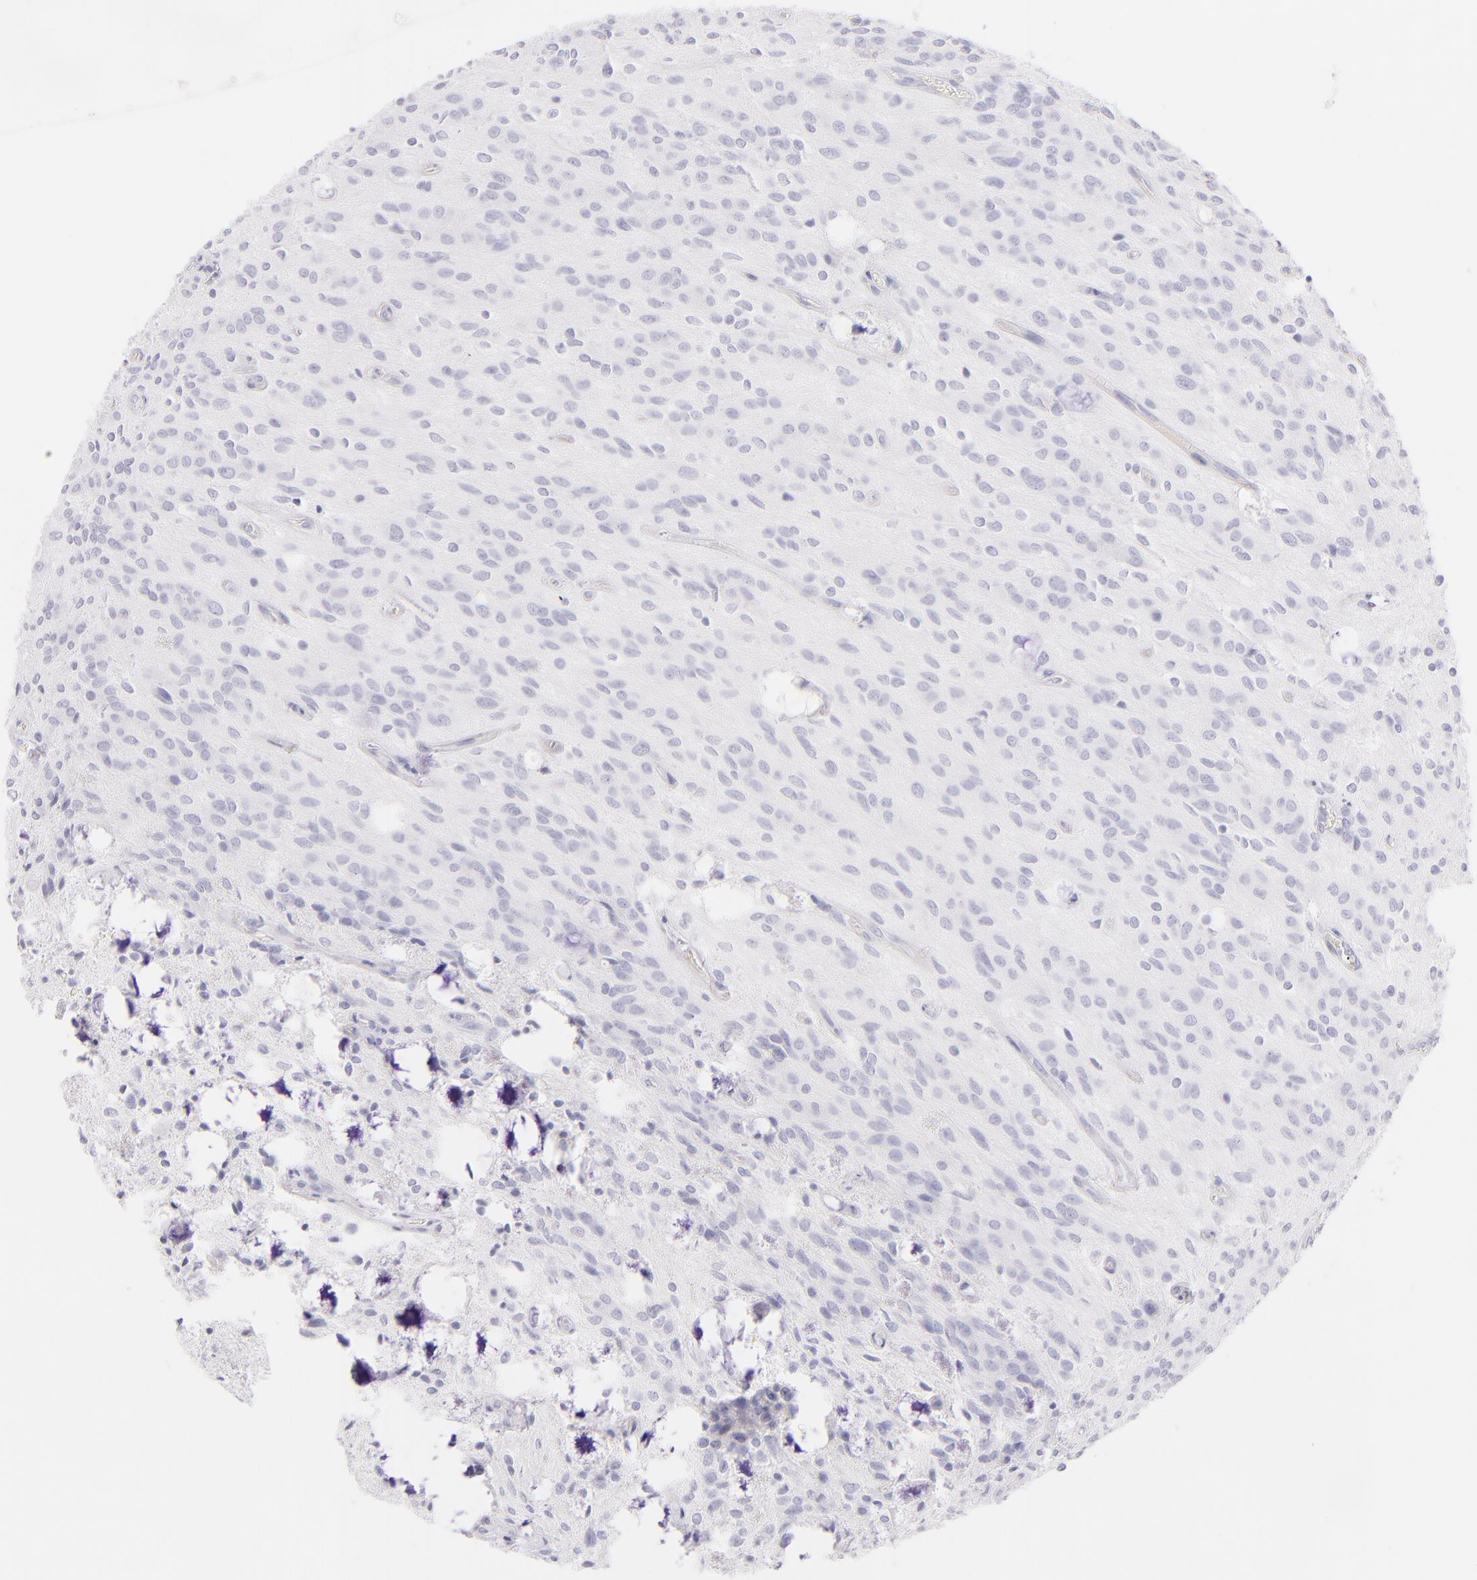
{"staining": {"intensity": "negative", "quantity": "none", "location": "none"}, "tissue": "glioma", "cell_type": "Tumor cells", "image_type": "cancer", "snomed": [{"axis": "morphology", "description": "Glioma, malignant, Low grade"}, {"axis": "topography", "description": "Brain"}], "caption": "Malignant glioma (low-grade) was stained to show a protein in brown. There is no significant expression in tumor cells.", "gene": "SDC1", "patient": {"sex": "female", "age": 15}}